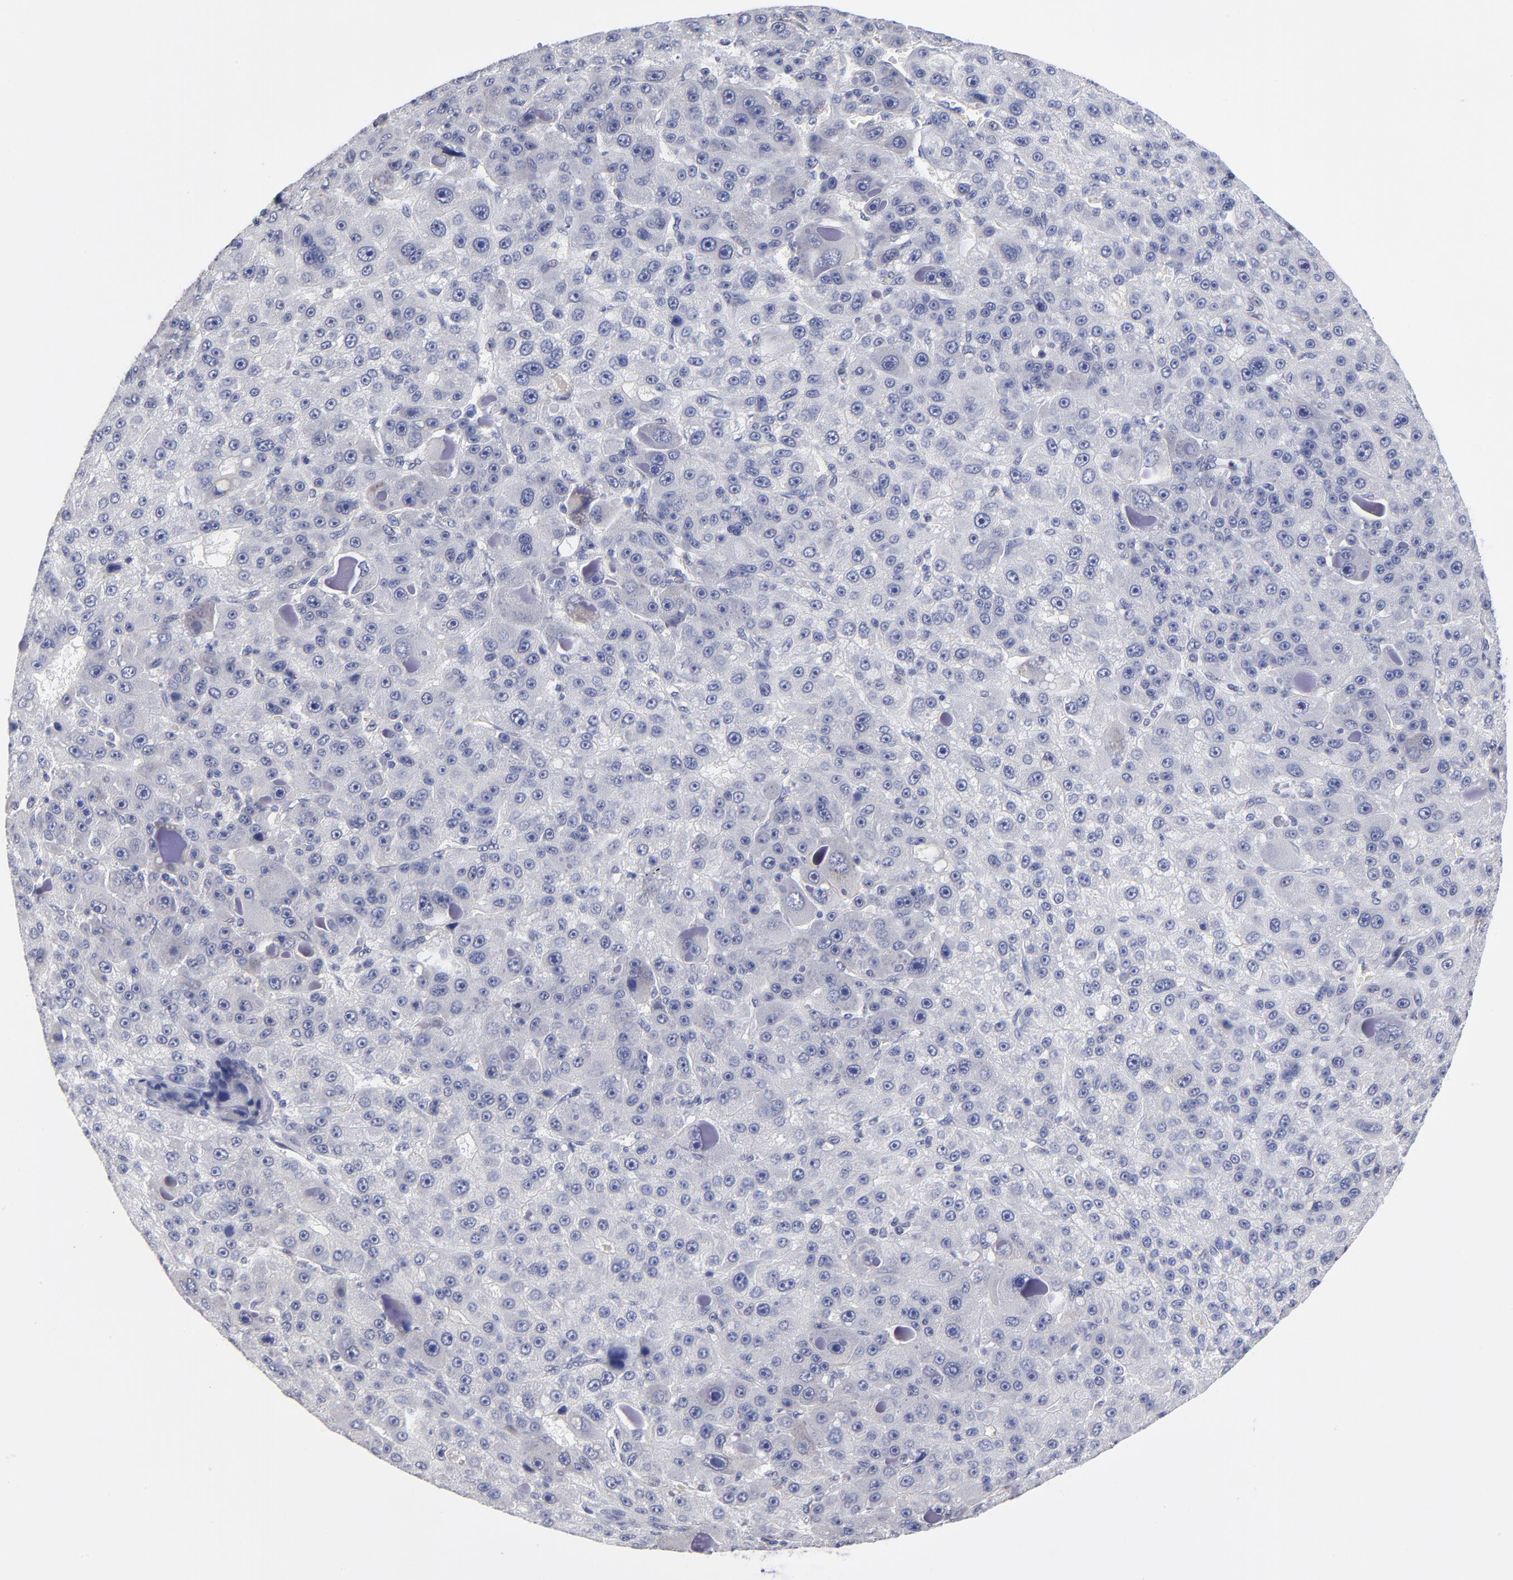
{"staining": {"intensity": "negative", "quantity": "none", "location": "none"}, "tissue": "liver cancer", "cell_type": "Tumor cells", "image_type": "cancer", "snomed": [{"axis": "morphology", "description": "Carcinoma, Hepatocellular, NOS"}, {"axis": "topography", "description": "Liver"}], "caption": "The photomicrograph exhibits no staining of tumor cells in liver cancer.", "gene": "FBXO8", "patient": {"sex": "male", "age": 76}}